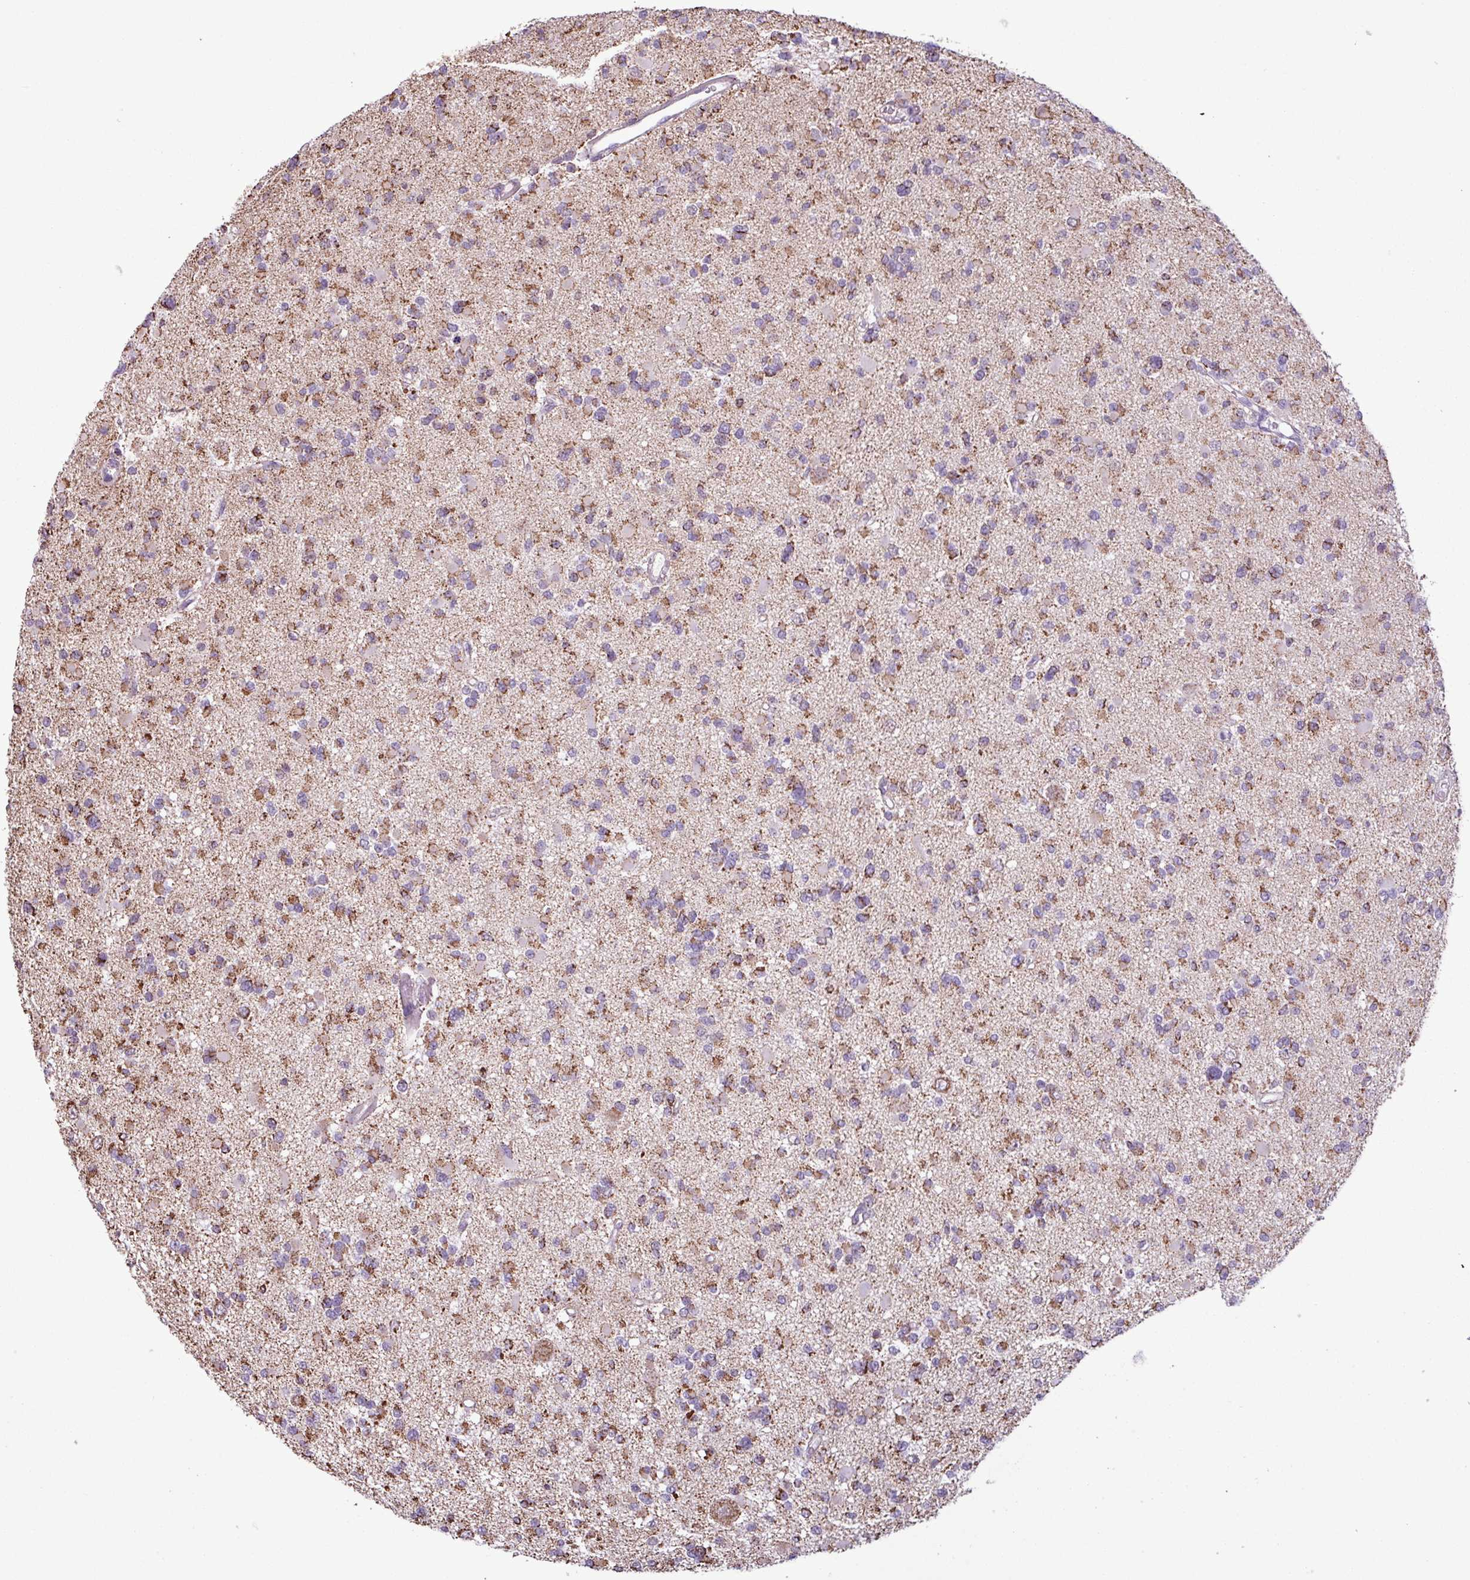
{"staining": {"intensity": "strong", "quantity": ">75%", "location": "cytoplasmic/membranous"}, "tissue": "glioma", "cell_type": "Tumor cells", "image_type": "cancer", "snomed": [{"axis": "morphology", "description": "Glioma, malignant, Low grade"}, {"axis": "topography", "description": "Brain"}], "caption": "Malignant glioma (low-grade) stained for a protein (brown) displays strong cytoplasmic/membranous positive expression in about >75% of tumor cells.", "gene": "ALG8", "patient": {"sex": "female", "age": 22}}